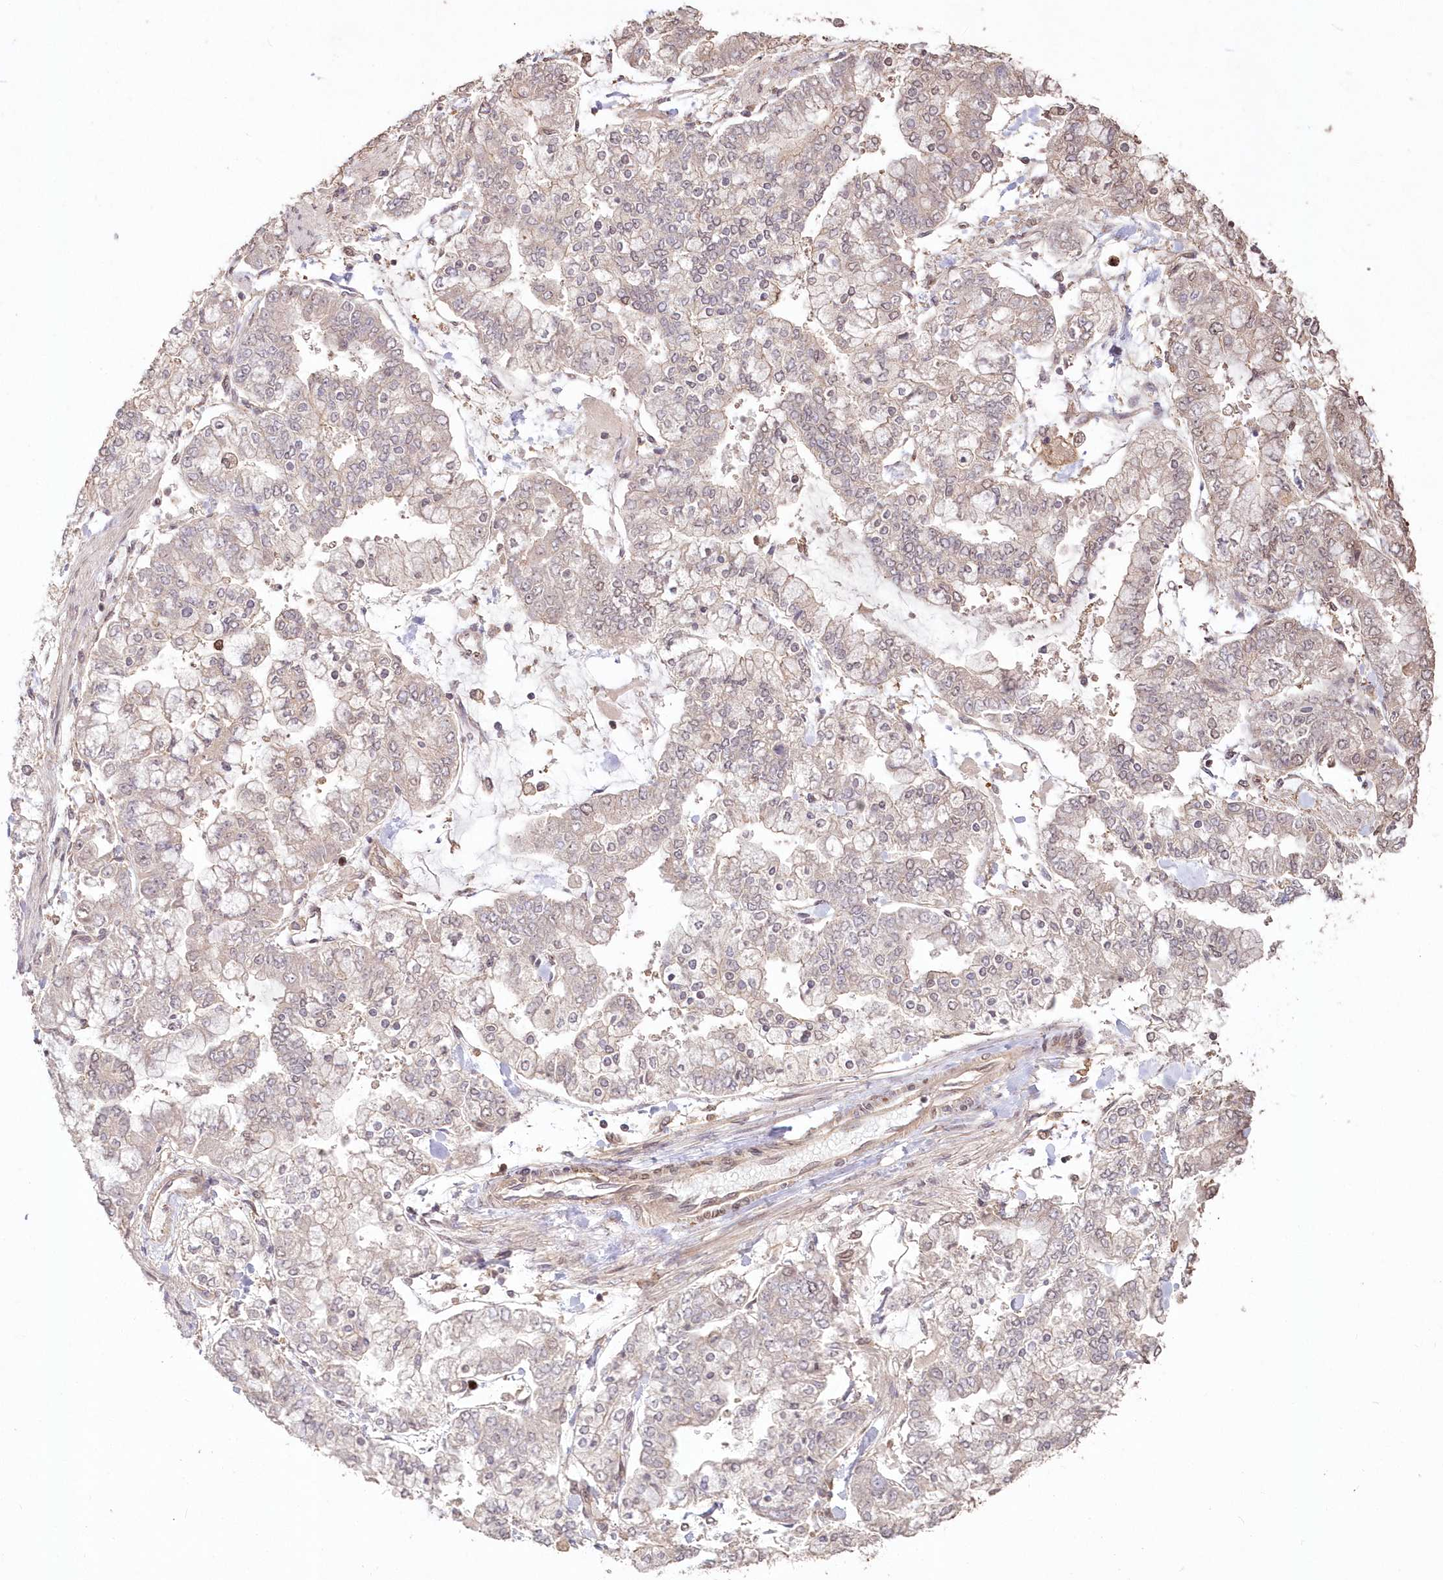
{"staining": {"intensity": "weak", "quantity": "<25%", "location": "nuclear"}, "tissue": "stomach cancer", "cell_type": "Tumor cells", "image_type": "cancer", "snomed": [{"axis": "morphology", "description": "Normal tissue, NOS"}, {"axis": "morphology", "description": "Adenocarcinoma, NOS"}, {"axis": "topography", "description": "Stomach, upper"}, {"axis": "topography", "description": "Stomach"}], "caption": "Immunohistochemistry (IHC) of human adenocarcinoma (stomach) demonstrates no expression in tumor cells.", "gene": "PDS5A", "patient": {"sex": "male", "age": 76}}